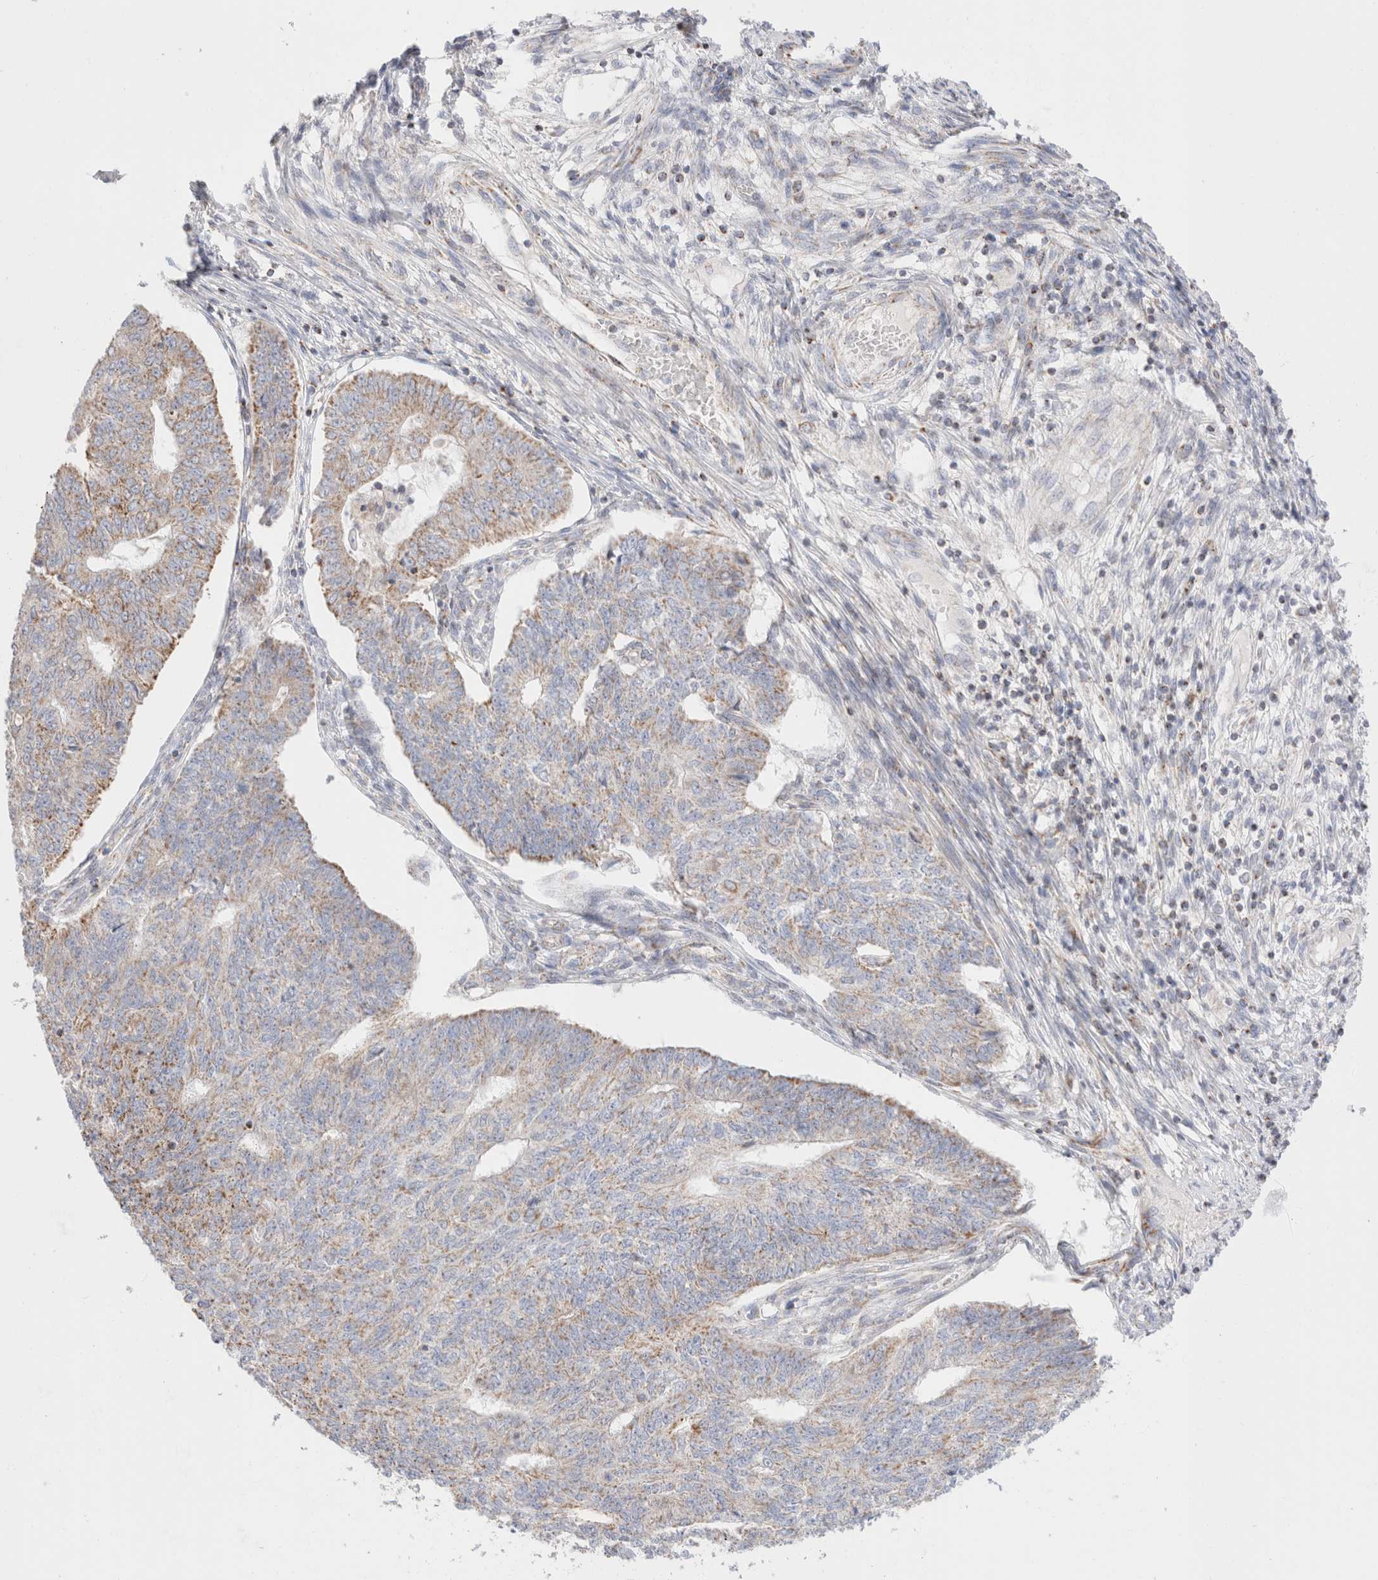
{"staining": {"intensity": "moderate", "quantity": "<25%", "location": "cytoplasmic/membranous"}, "tissue": "endometrial cancer", "cell_type": "Tumor cells", "image_type": "cancer", "snomed": [{"axis": "morphology", "description": "Adenocarcinoma, NOS"}, {"axis": "topography", "description": "Endometrium"}], "caption": "High-magnification brightfield microscopy of adenocarcinoma (endometrial) stained with DAB (brown) and counterstained with hematoxylin (blue). tumor cells exhibit moderate cytoplasmic/membranous positivity is present in approximately<25% of cells.", "gene": "ATP6V1C1", "patient": {"sex": "female", "age": 32}}